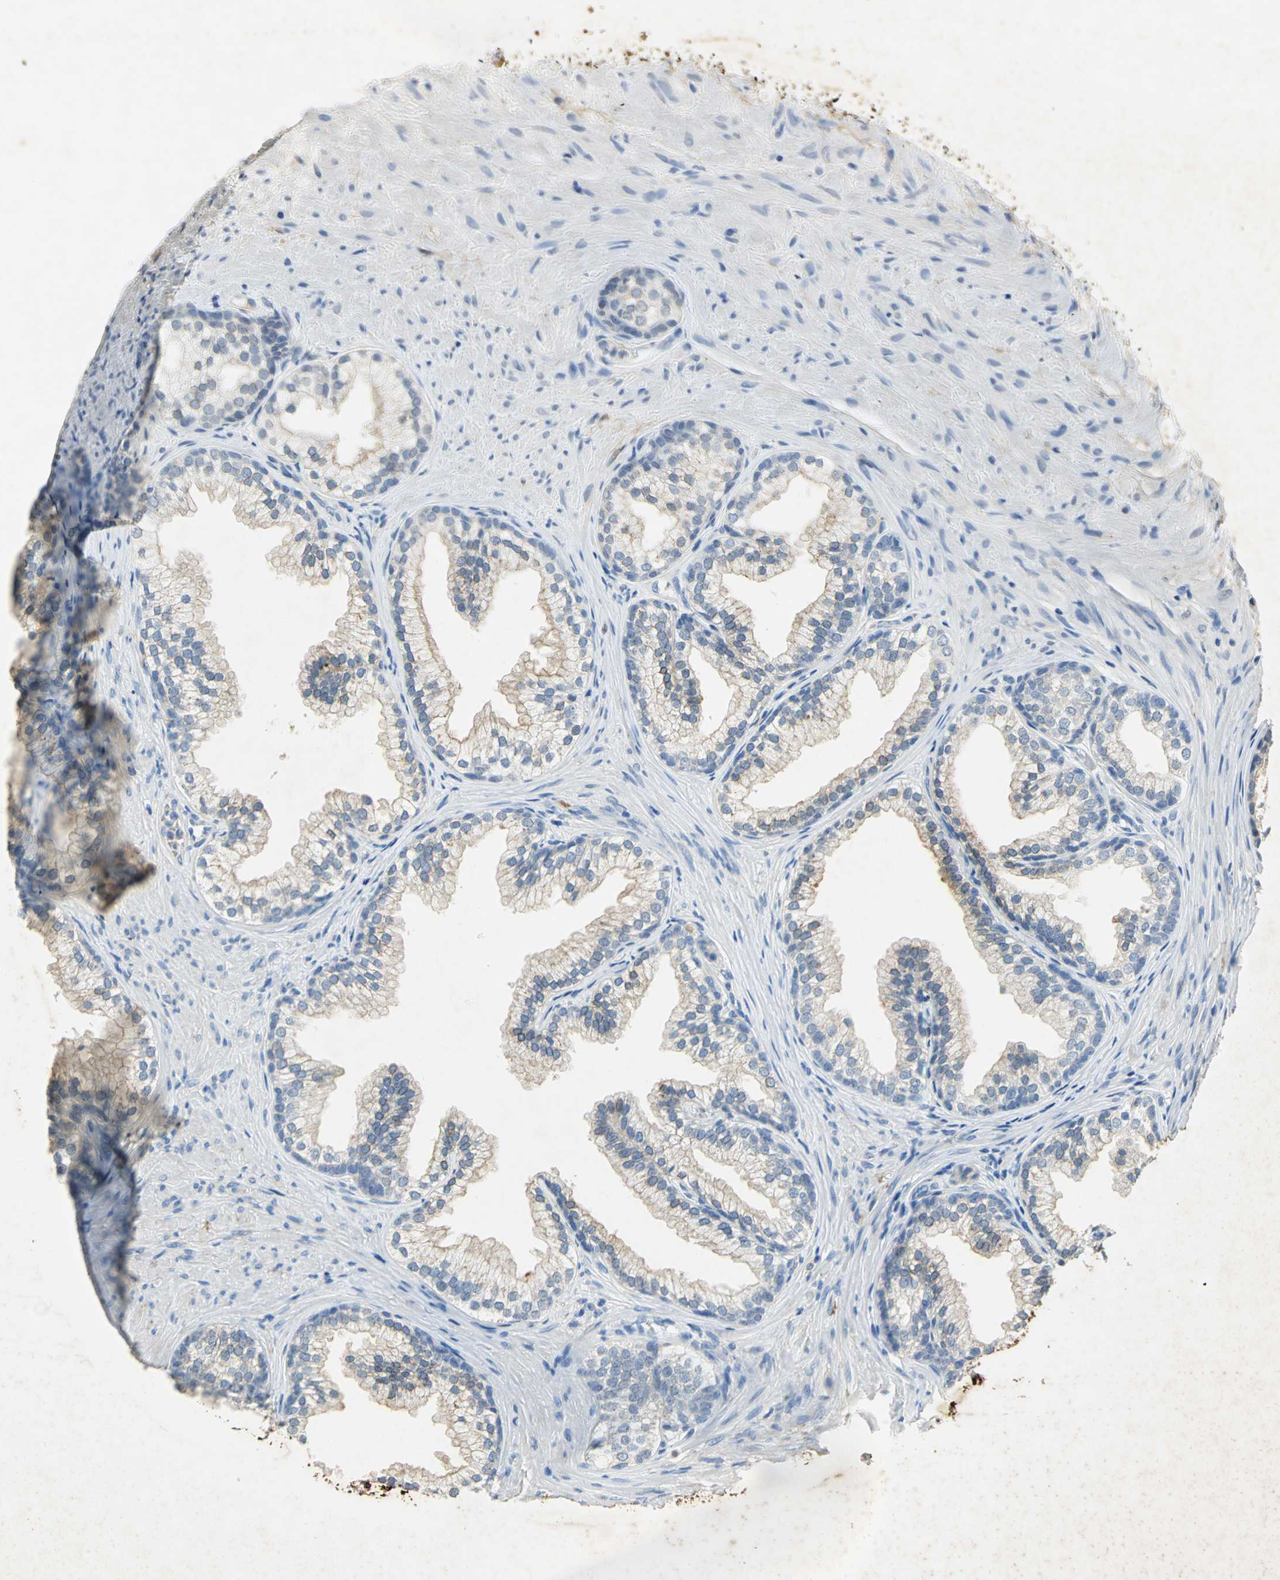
{"staining": {"intensity": "weak", "quantity": "<25%", "location": "cytoplasmic/membranous"}, "tissue": "prostate", "cell_type": "Glandular cells", "image_type": "normal", "snomed": [{"axis": "morphology", "description": "Normal tissue, NOS"}, {"axis": "topography", "description": "Prostate"}], "caption": "There is no significant expression in glandular cells of prostate.", "gene": "ANXA4", "patient": {"sex": "male", "age": 76}}